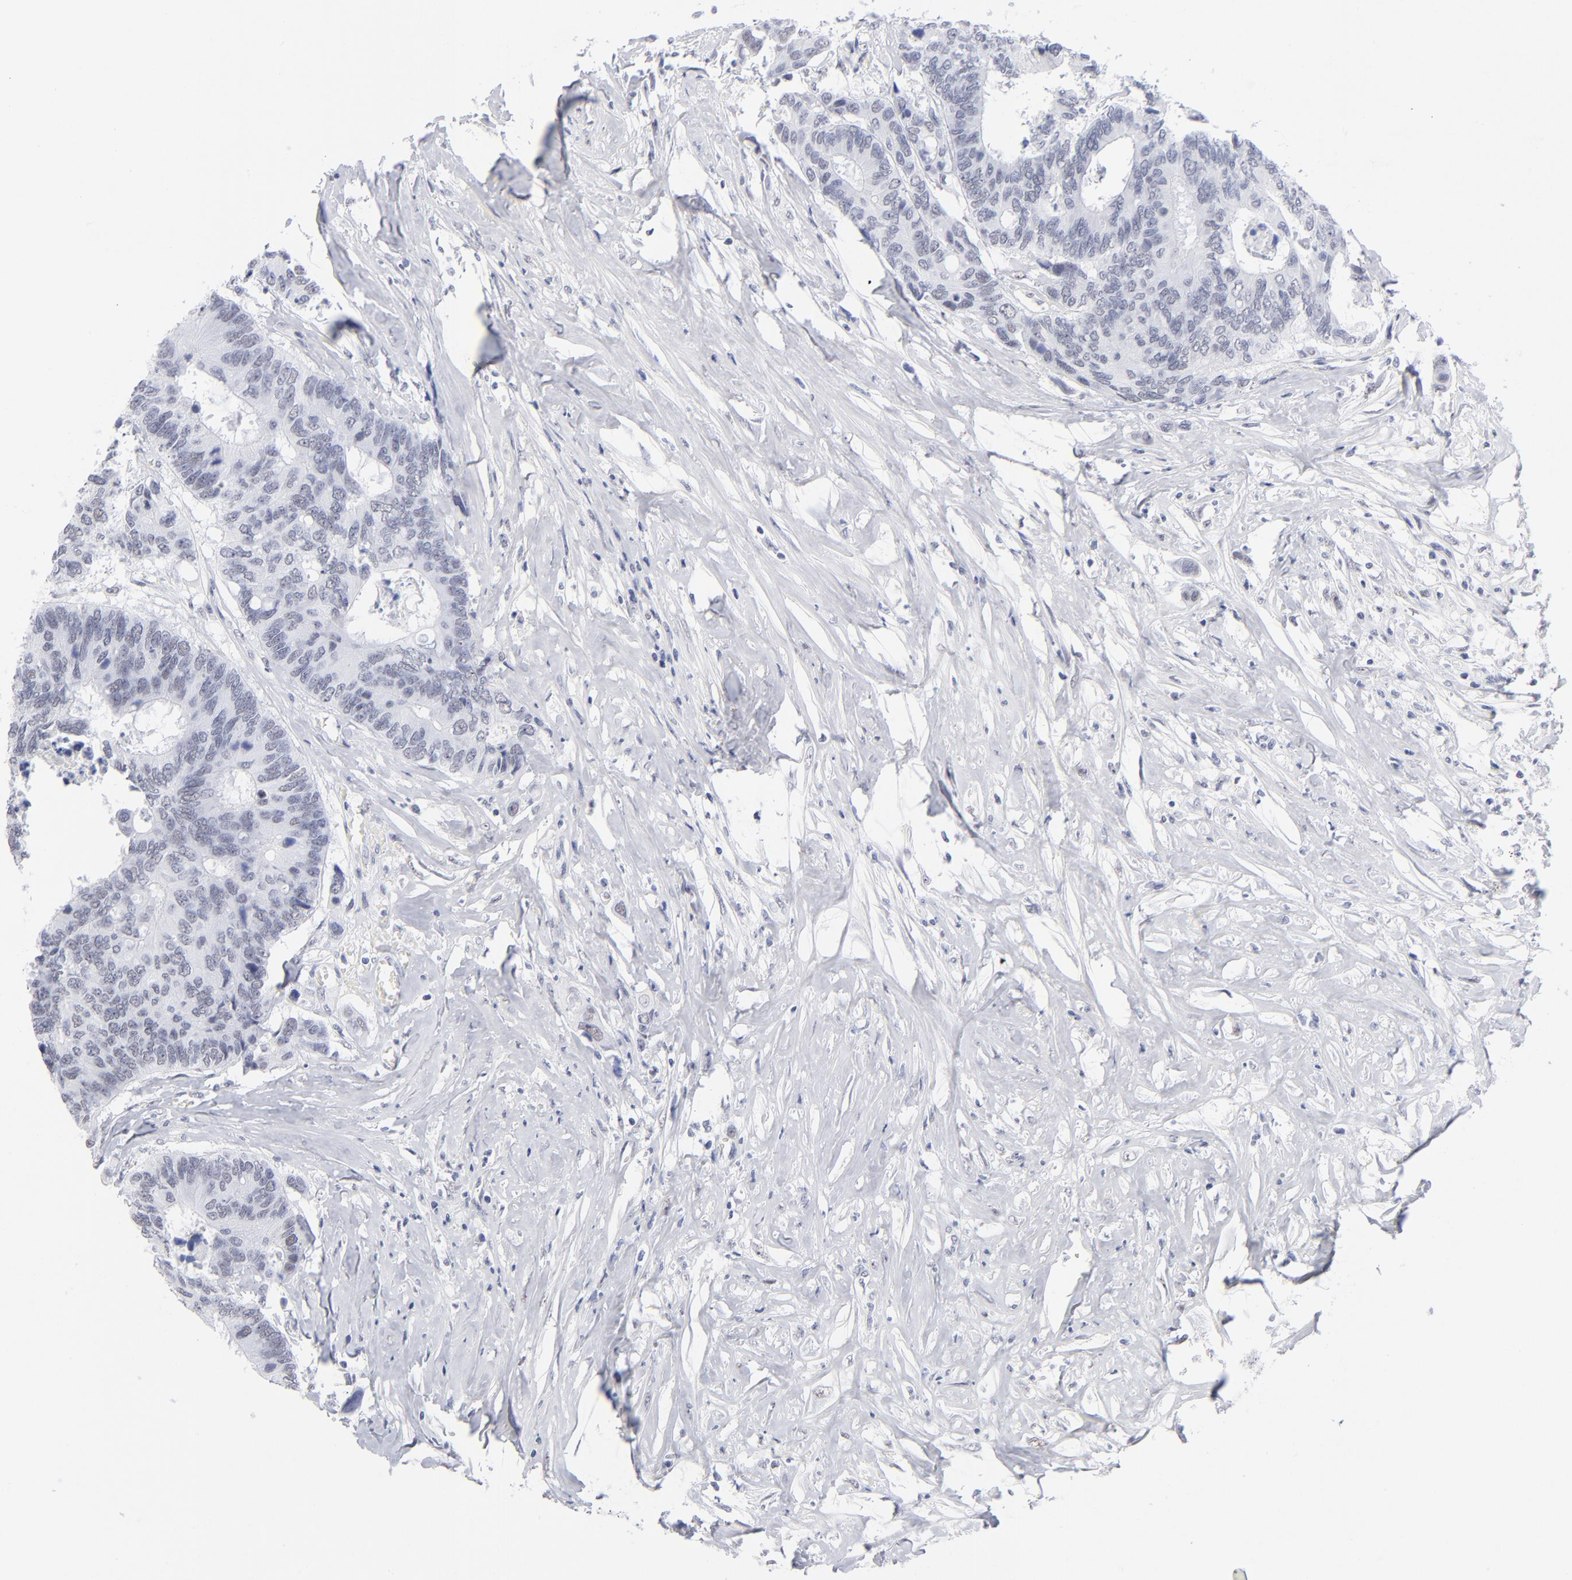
{"staining": {"intensity": "negative", "quantity": "none", "location": "none"}, "tissue": "colorectal cancer", "cell_type": "Tumor cells", "image_type": "cancer", "snomed": [{"axis": "morphology", "description": "Adenocarcinoma, NOS"}, {"axis": "topography", "description": "Rectum"}], "caption": "A photomicrograph of colorectal cancer stained for a protein exhibits no brown staining in tumor cells.", "gene": "SNRPB", "patient": {"sex": "male", "age": 55}}